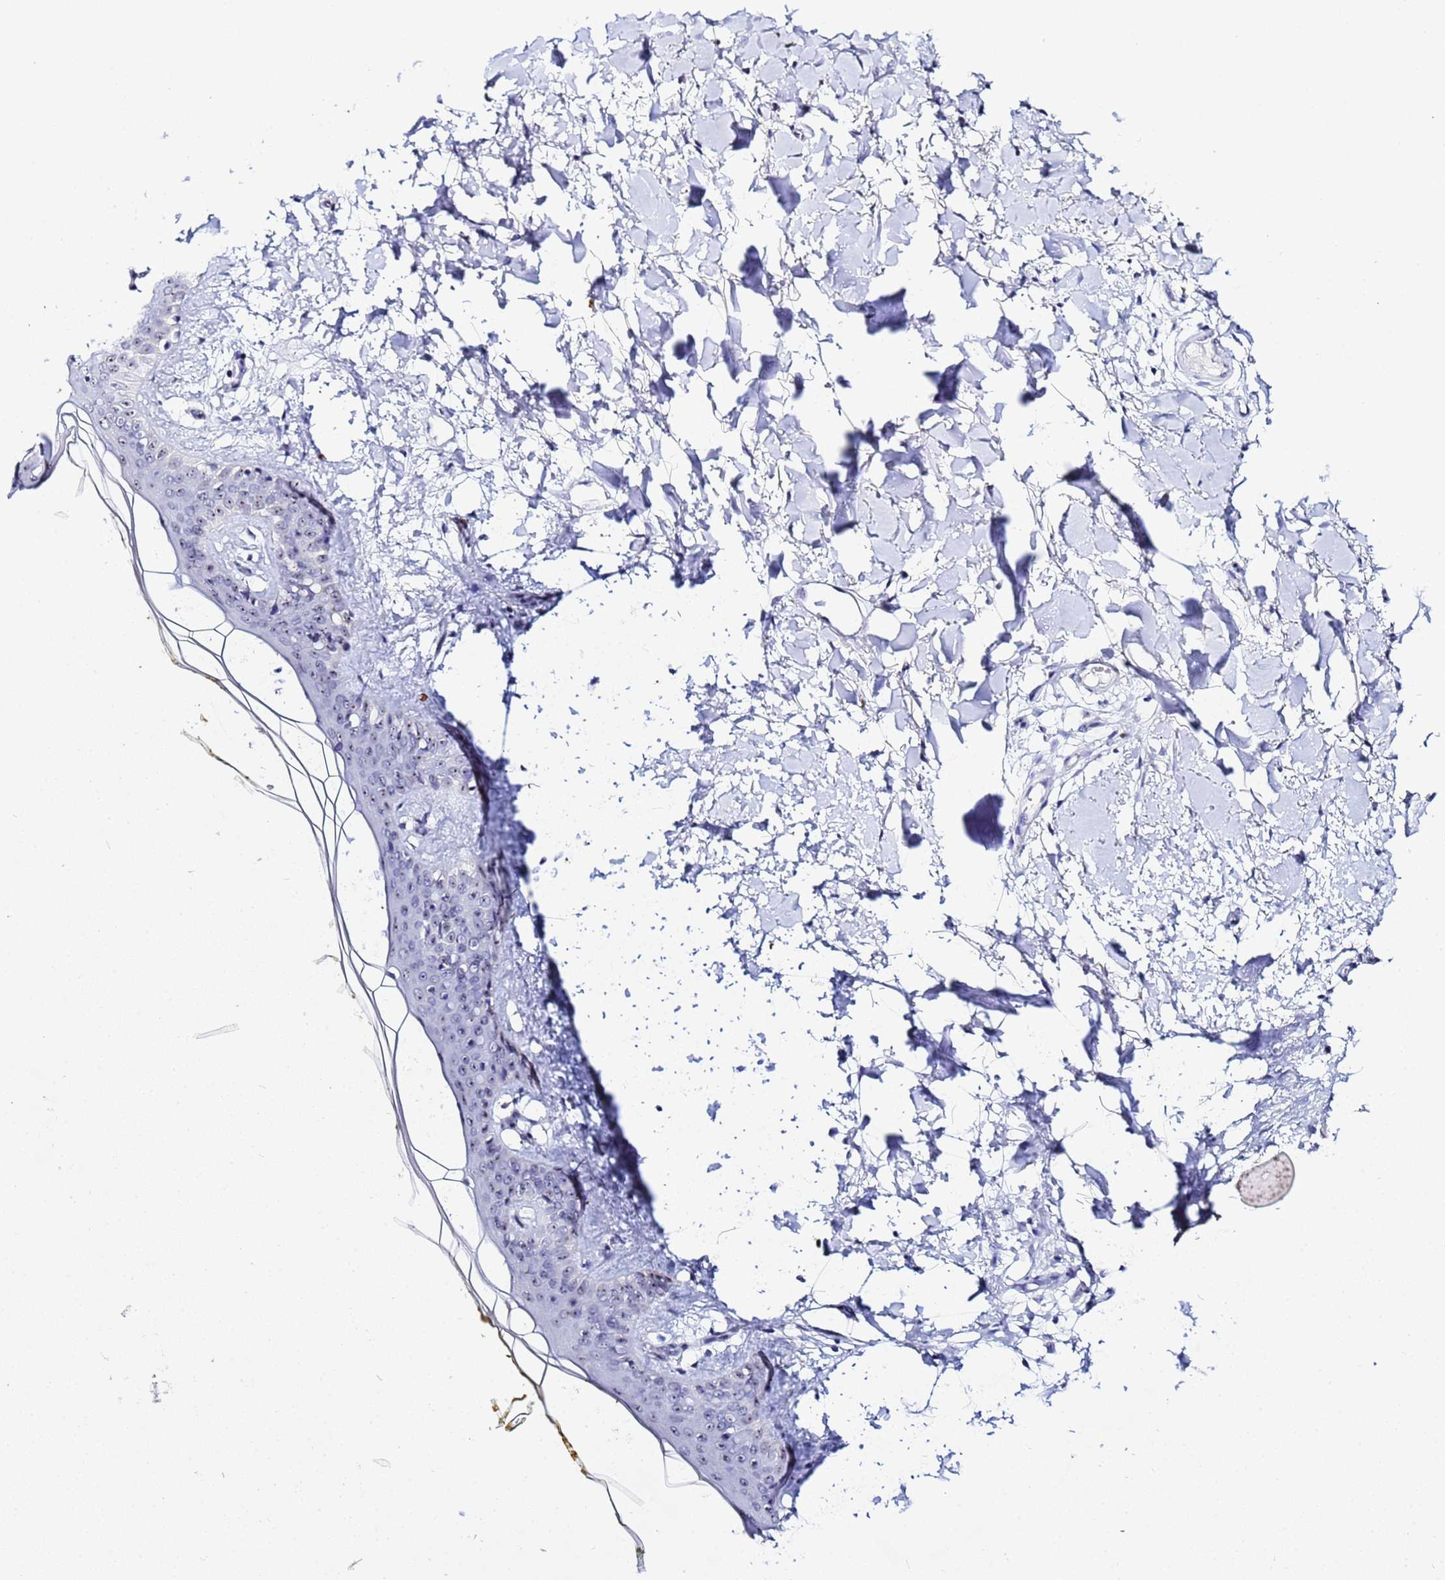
{"staining": {"intensity": "negative", "quantity": "none", "location": "none"}, "tissue": "skin", "cell_type": "Fibroblasts", "image_type": "normal", "snomed": [{"axis": "morphology", "description": "Normal tissue, NOS"}, {"axis": "topography", "description": "Skin"}], "caption": "DAB immunohistochemical staining of benign skin demonstrates no significant positivity in fibroblasts. (DAB (3,3'-diaminobenzidine) immunohistochemistry, high magnification).", "gene": "ACTL6B", "patient": {"sex": "female", "age": 34}}